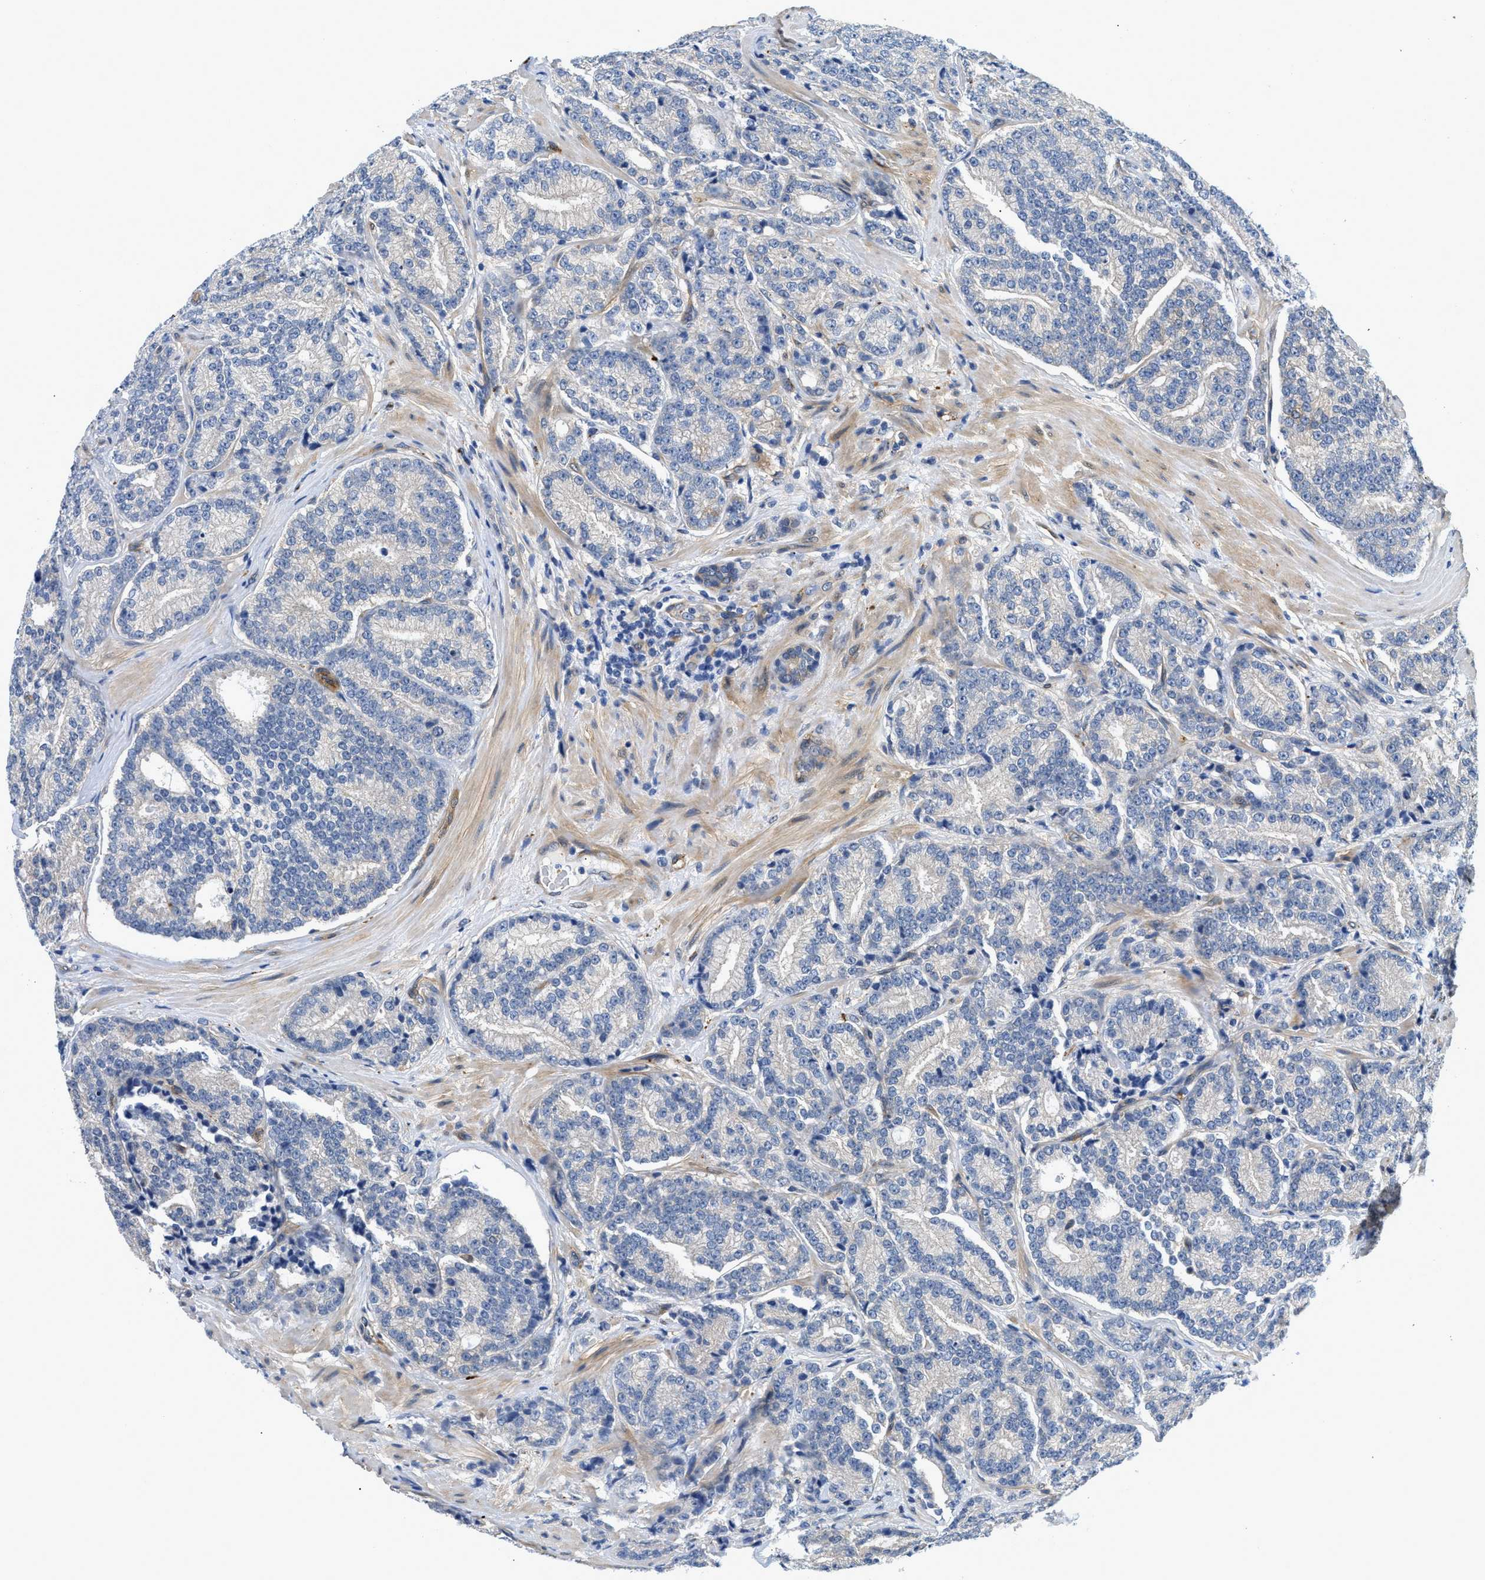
{"staining": {"intensity": "negative", "quantity": "none", "location": "none"}, "tissue": "prostate cancer", "cell_type": "Tumor cells", "image_type": "cancer", "snomed": [{"axis": "morphology", "description": "Adenocarcinoma, High grade"}, {"axis": "topography", "description": "Prostate"}], "caption": "Immunohistochemistry (IHC) micrograph of human prostate high-grade adenocarcinoma stained for a protein (brown), which exhibits no positivity in tumor cells.", "gene": "RAPH1", "patient": {"sex": "male", "age": 61}}